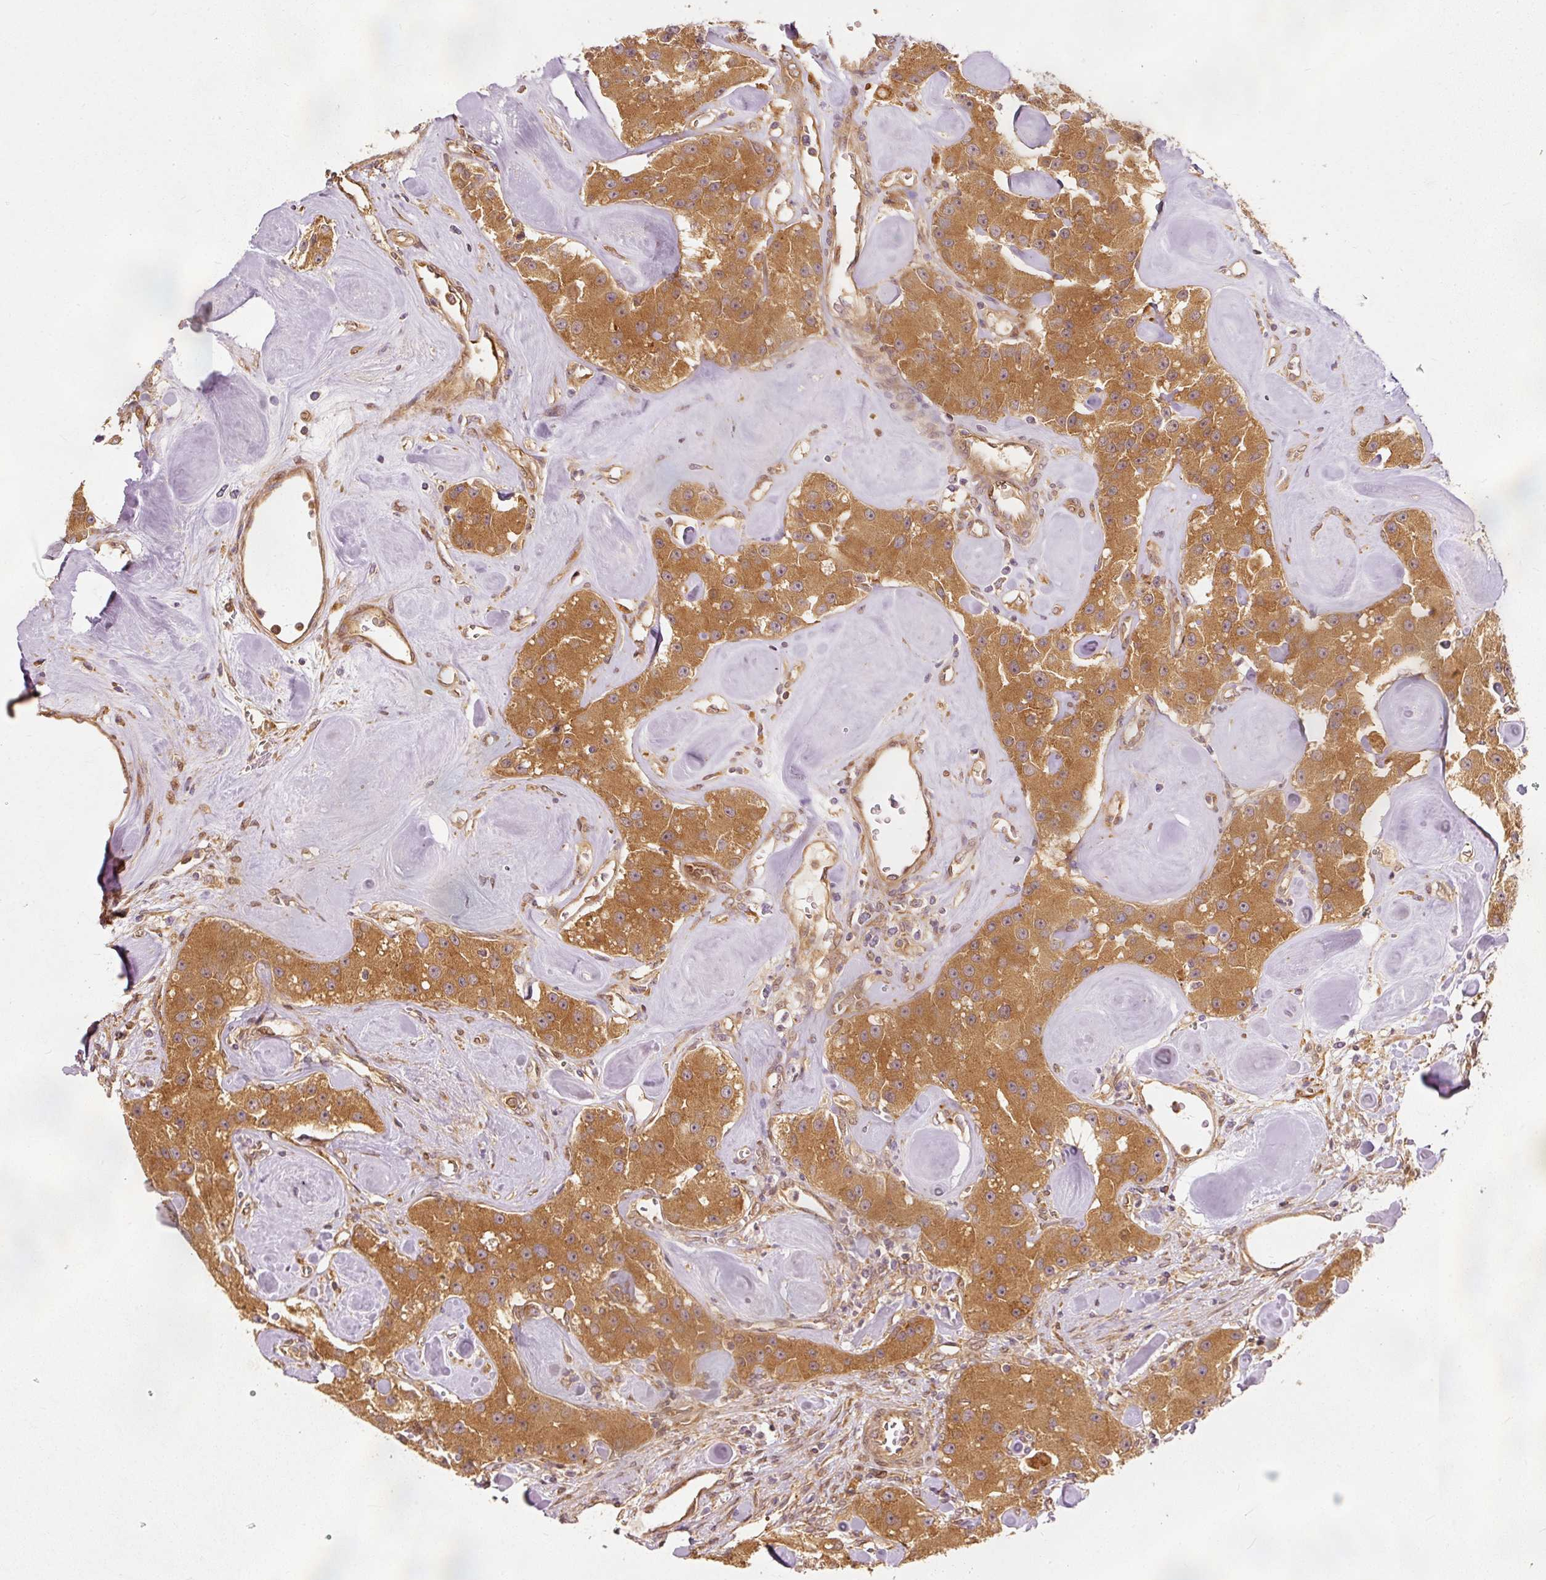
{"staining": {"intensity": "strong", "quantity": ">75%", "location": "cytoplasmic/membranous"}, "tissue": "carcinoid", "cell_type": "Tumor cells", "image_type": "cancer", "snomed": [{"axis": "morphology", "description": "Carcinoid, malignant, NOS"}, {"axis": "topography", "description": "Pancreas"}], "caption": "The image displays staining of carcinoid, revealing strong cytoplasmic/membranous protein positivity (brown color) within tumor cells. (Brightfield microscopy of DAB IHC at high magnification).", "gene": "EIF3B", "patient": {"sex": "male", "age": 41}}